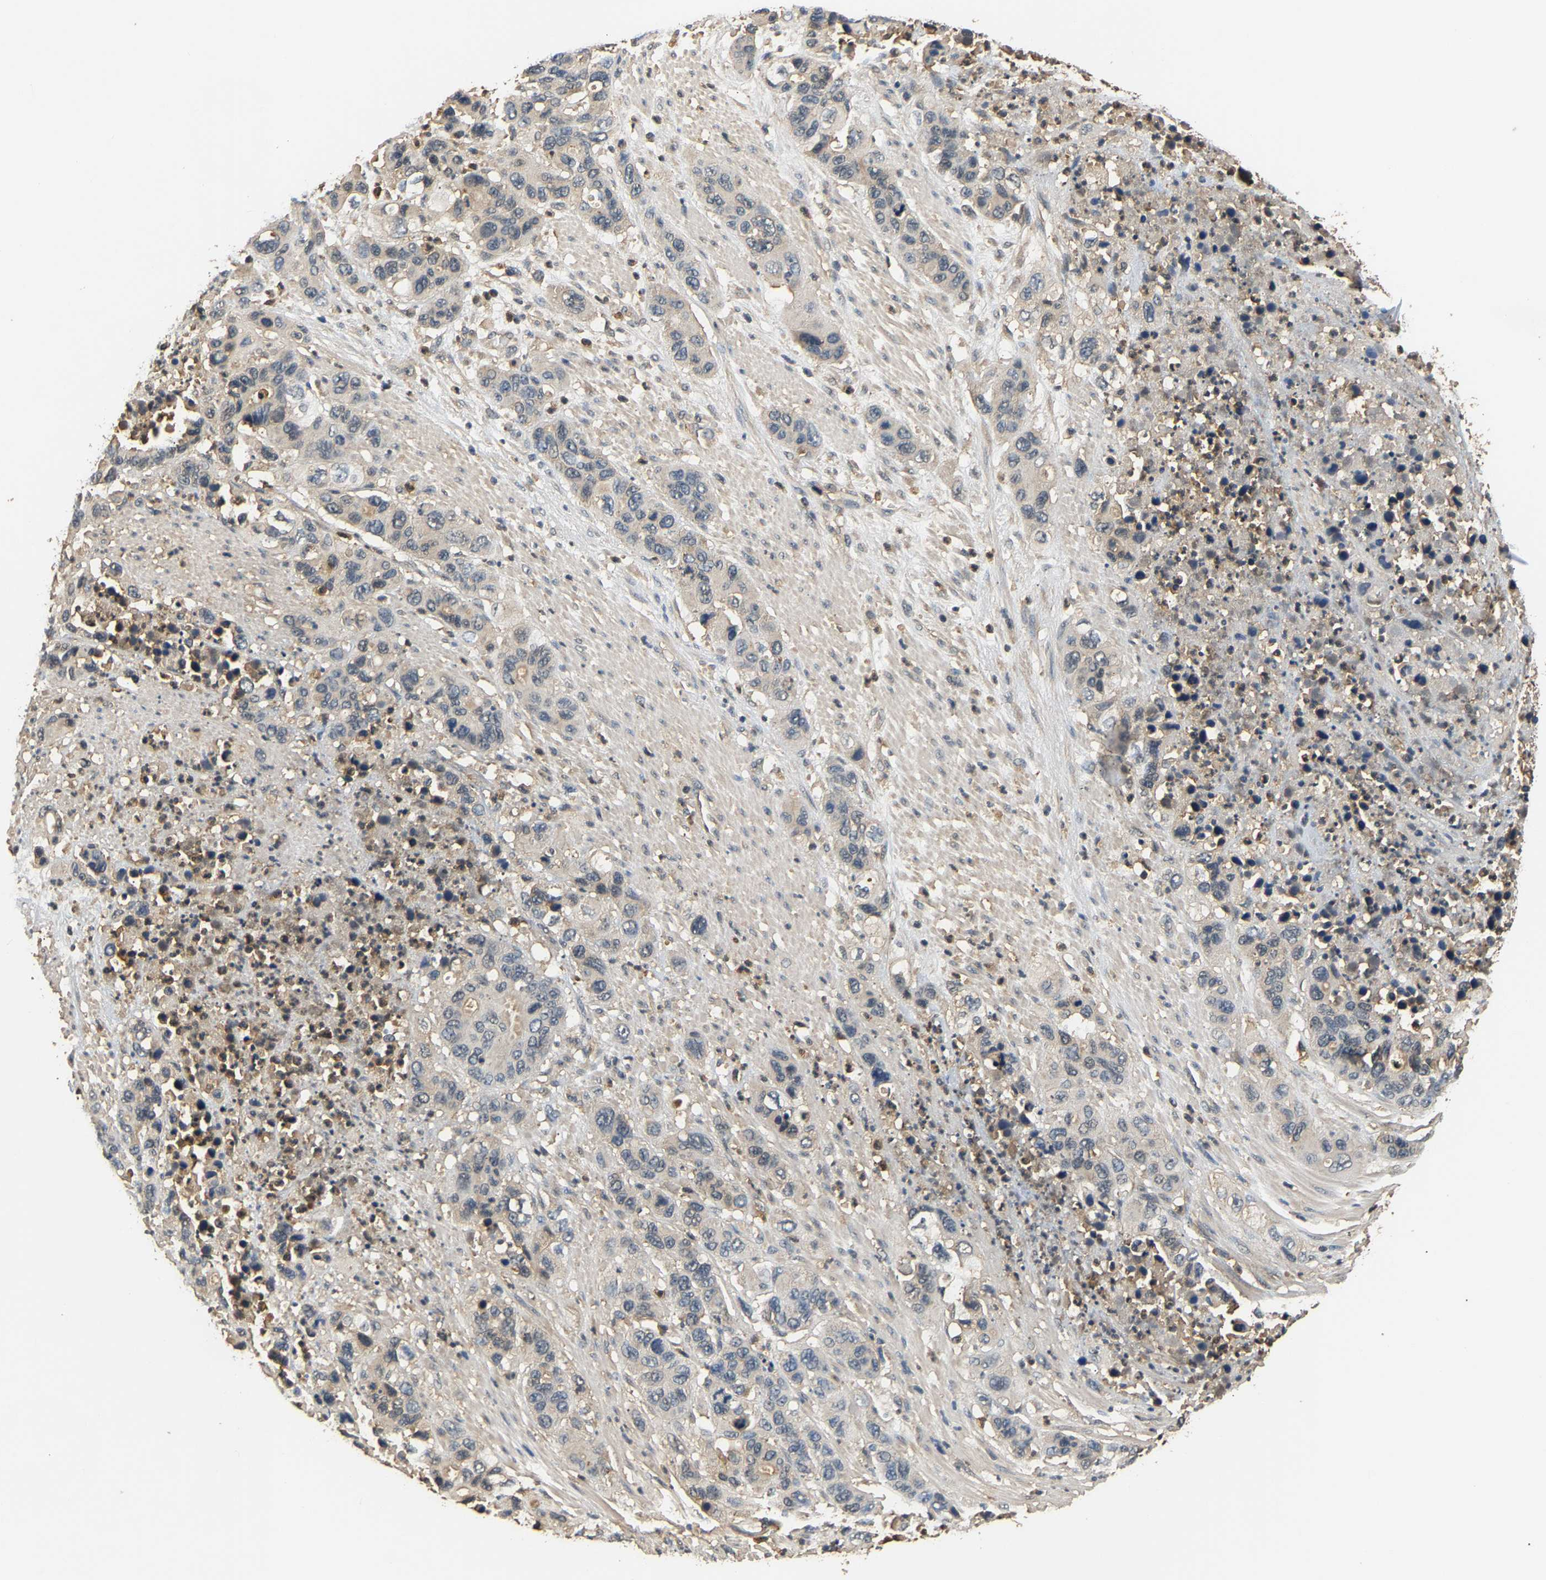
{"staining": {"intensity": "negative", "quantity": "none", "location": "none"}, "tissue": "pancreatic cancer", "cell_type": "Tumor cells", "image_type": "cancer", "snomed": [{"axis": "morphology", "description": "Normal tissue, NOS"}, {"axis": "morphology", "description": "Adenocarcinoma, NOS"}, {"axis": "topography", "description": "Pancreas"}], "caption": "High magnification brightfield microscopy of adenocarcinoma (pancreatic) stained with DAB (brown) and counterstained with hematoxylin (blue): tumor cells show no significant positivity.", "gene": "GPI", "patient": {"sex": "female", "age": 71}}